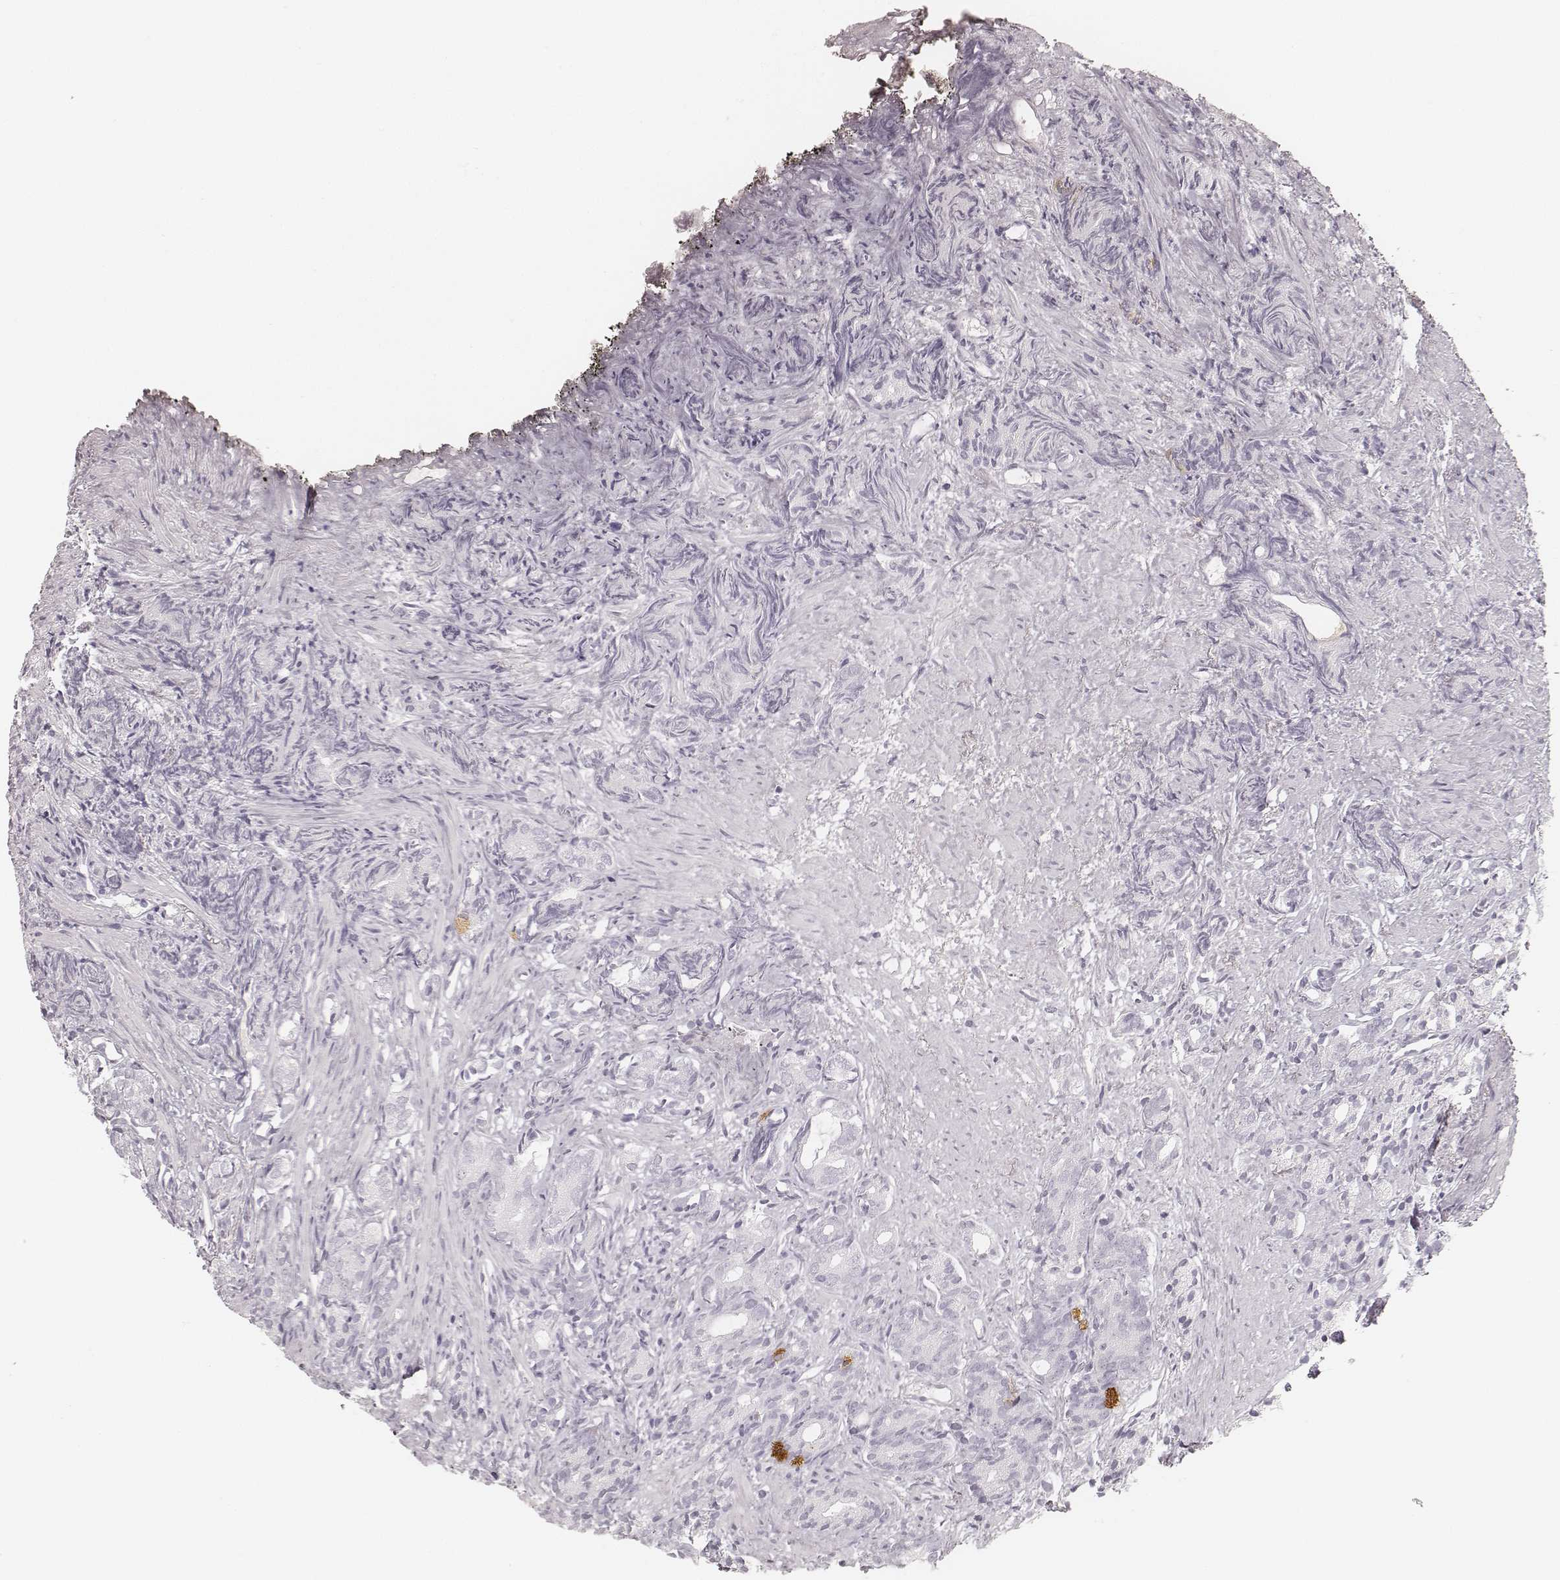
{"staining": {"intensity": "negative", "quantity": "none", "location": "none"}, "tissue": "prostate cancer", "cell_type": "Tumor cells", "image_type": "cancer", "snomed": [{"axis": "morphology", "description": "Adenocarcinoma, High grade"}, {"axis": "topography", "description": "Prostate"}], "caption": "Tumor cells are negative for brown protein staining in prostate high-grade adenocarcinoma.", "gene": "KRT72", "patient": {"sex": "male", "age": 84}}